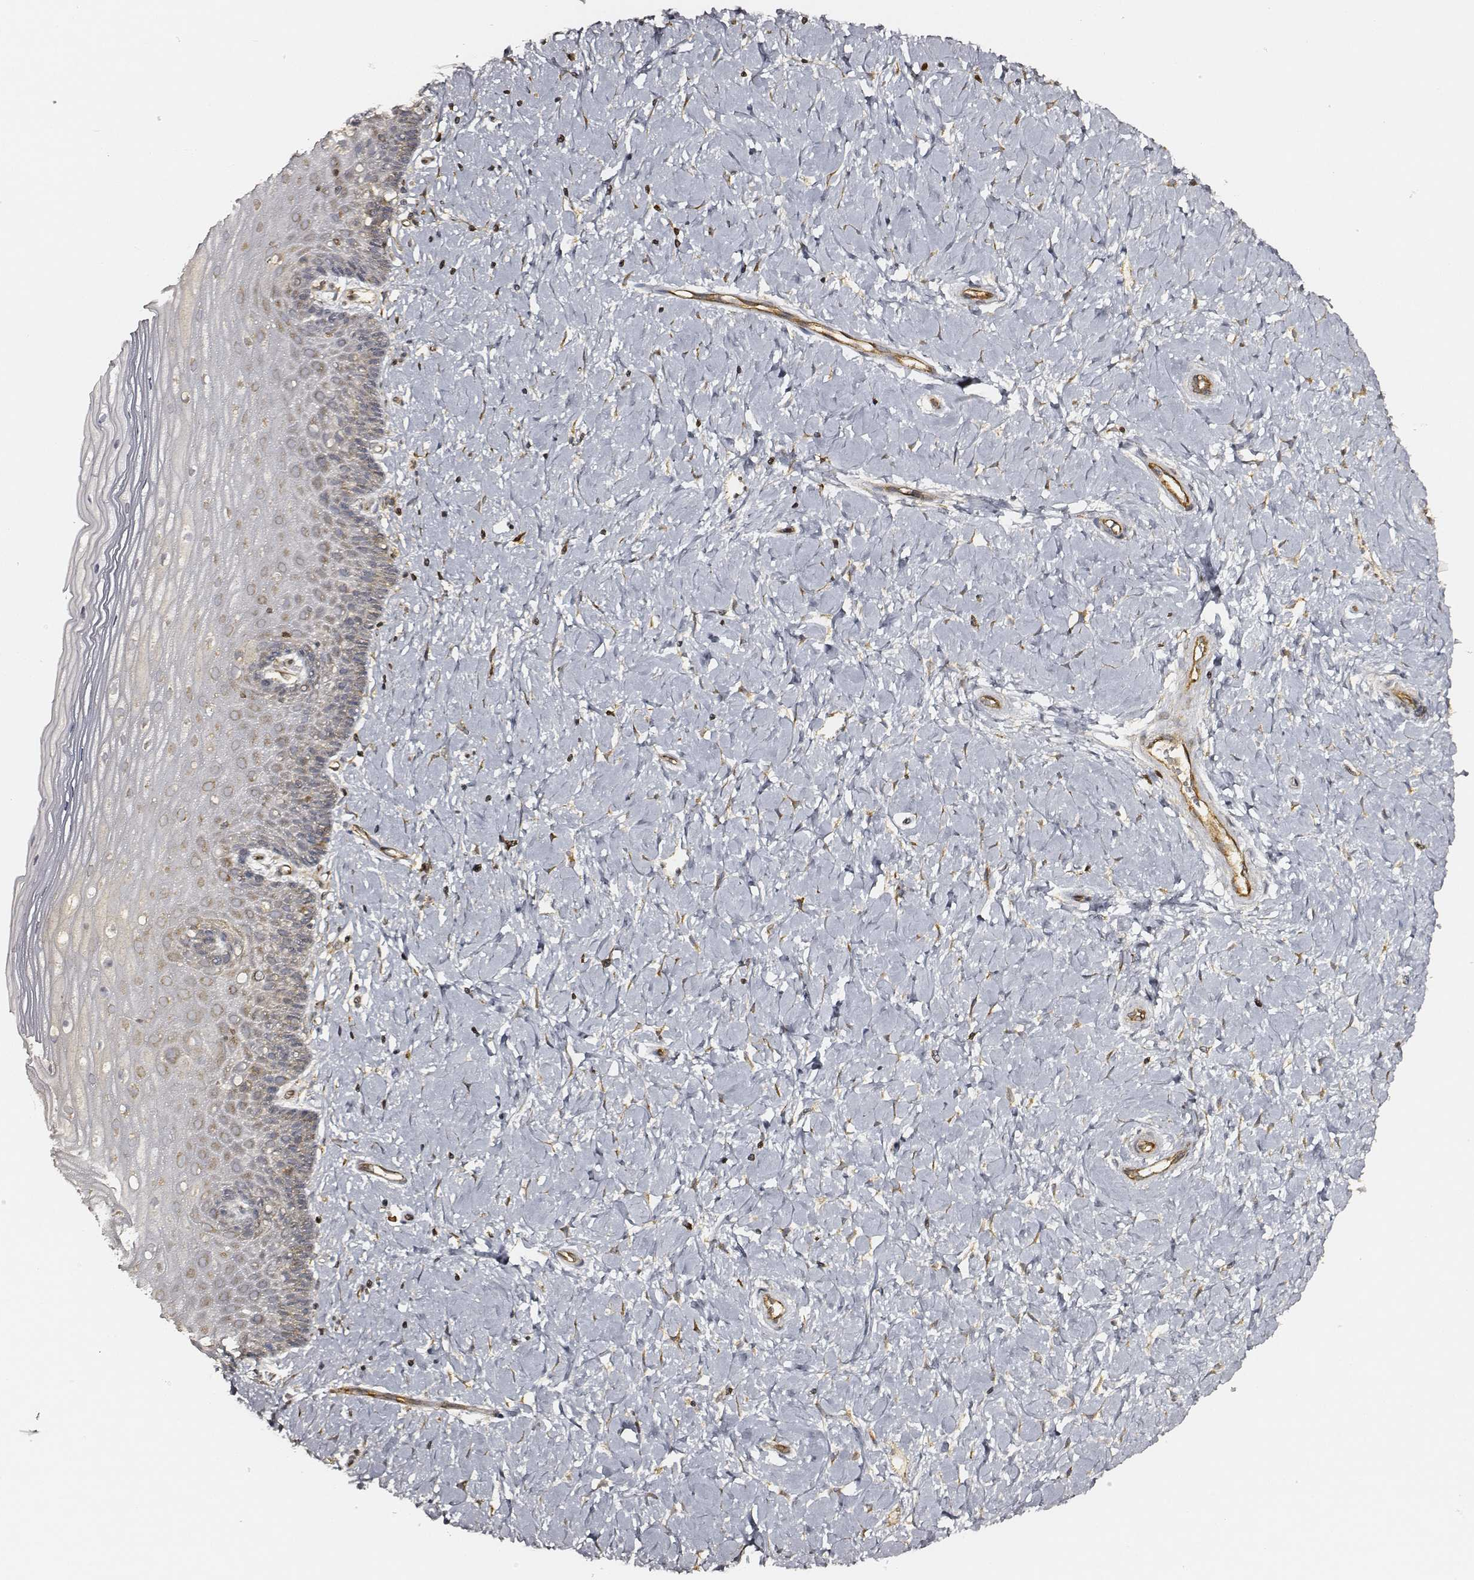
{"staining": {"intensity": "moderate", "quantity": ">75%", "location": "cytoplasmic/membranous"}, "tissue": "cervix", "cell_type": "Glandular cells", "image_type": "normal", "snomed": [{"axis": "morphology", "description": "Normal tissue, NOS"}, {"axis": "topography", "description": "Cervix"}], "caption": "Immunohistochemical staining of benign cervix displays moderate cytoplasmic/membranous protein positivity in about >75% of glandular cells. The protein is shown in brown color, while the nuclei are stained blue.", "gene": "CARS1", "patient": {"sex": "female", "age": 37}}